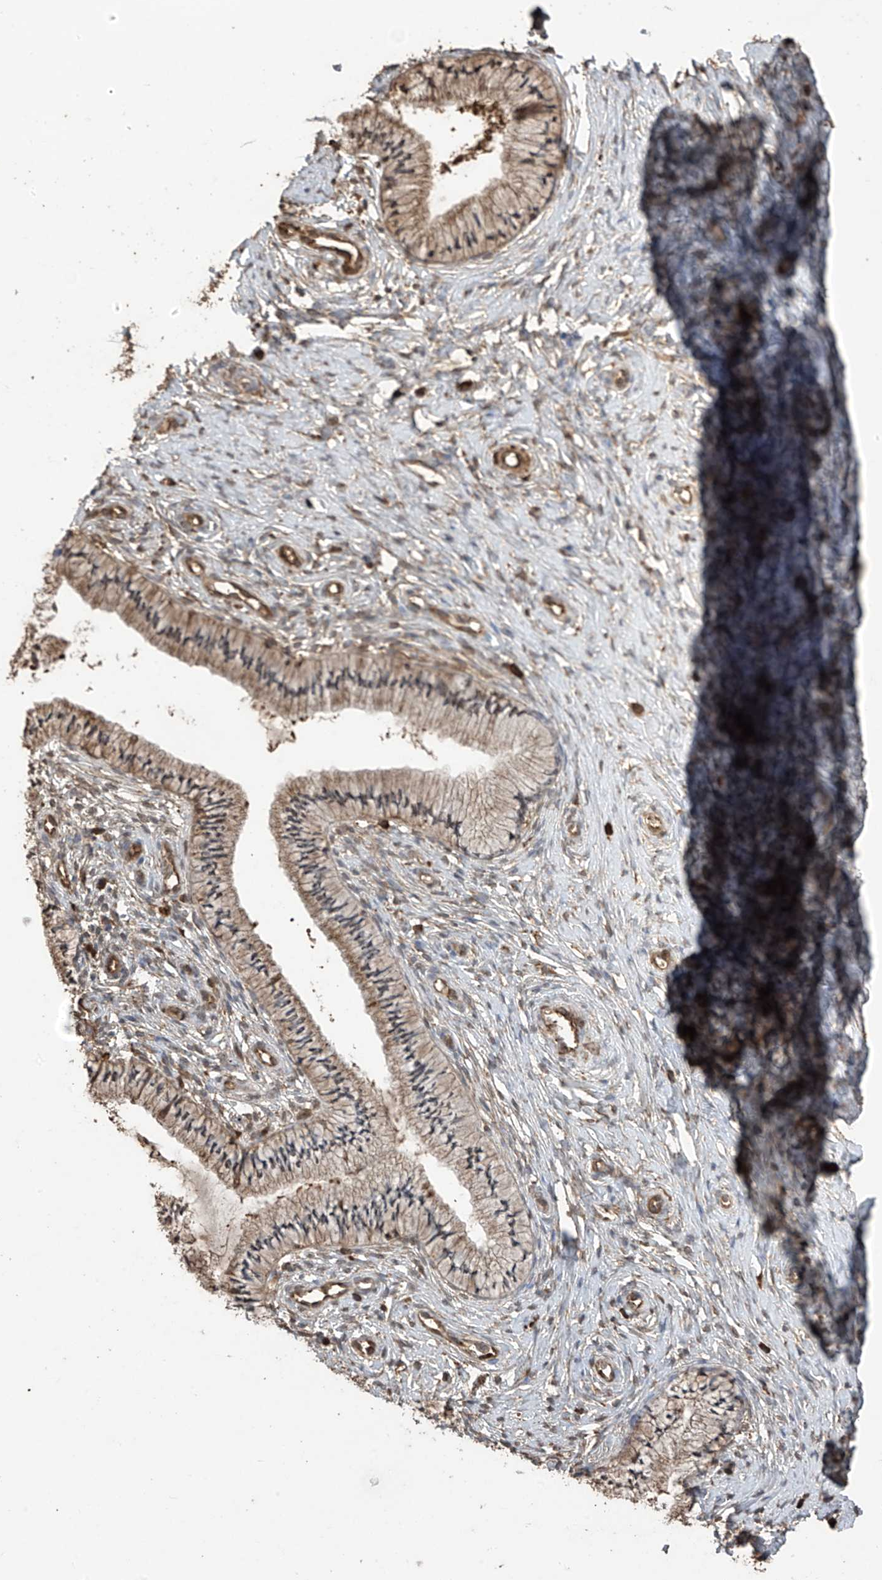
{"staining": {"intensity": "moderate", "quantity": ">75%", "location": "cytoplasmic/membranous"}, "tissue": "cervix", "cell_type": "Glandular cells", "image_type": "normal", "snomed": [{"axis": "morphology", "description": "Normal tissue, NOS"}, {"axis": "topography", "description": "Cervix"}], "caption": "Immunohistochemical staining of benign human cervix exhibits medium levels of moderate cytoplasmic/membranous staining in about >75% of glandular cells.", "gene": "PNPT1", "patient": {"sex": "female", "age": 36}}